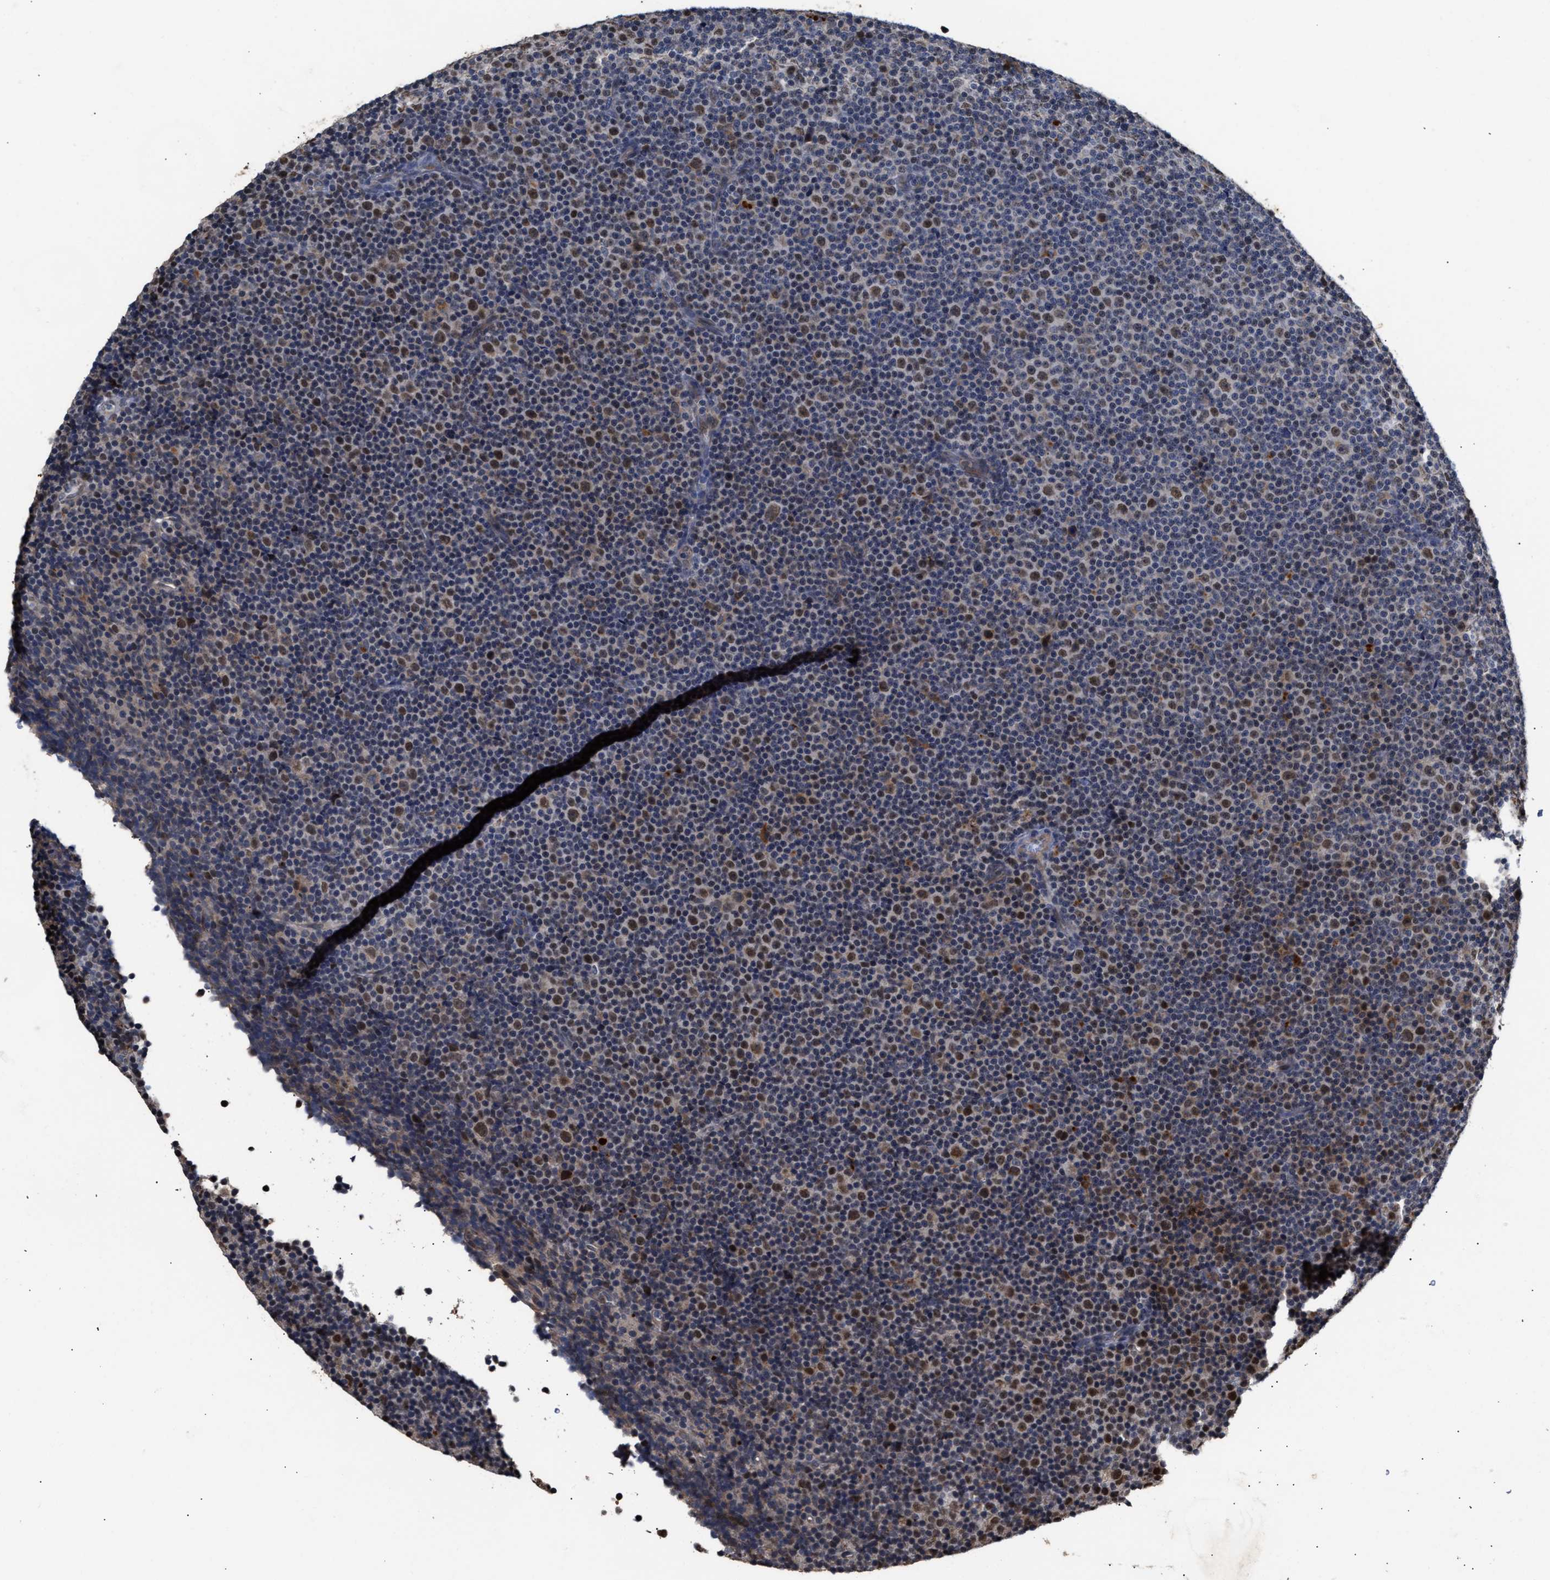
{"staining": {"intensity": "strong", "quantity": "<25%", "location": "nuclear"}, "tissue": "lymphoma", "cell_type": "Tumor cells", "image_type": "cancer", "snomed": [{"axis": "morphology", "description": "Malignant lymphoma, non-Hodgkin's type, Low grade"}, {"axis": "topography", "description": "Lymph node"}], "caption": "Protein staining by immunohistochemistry (IHC) reveals strong nuclear staining in about <25% of tumor cells in lymphoma.", "gene": "GOSR1", "patient": {"sex": "female", "age": 67}}